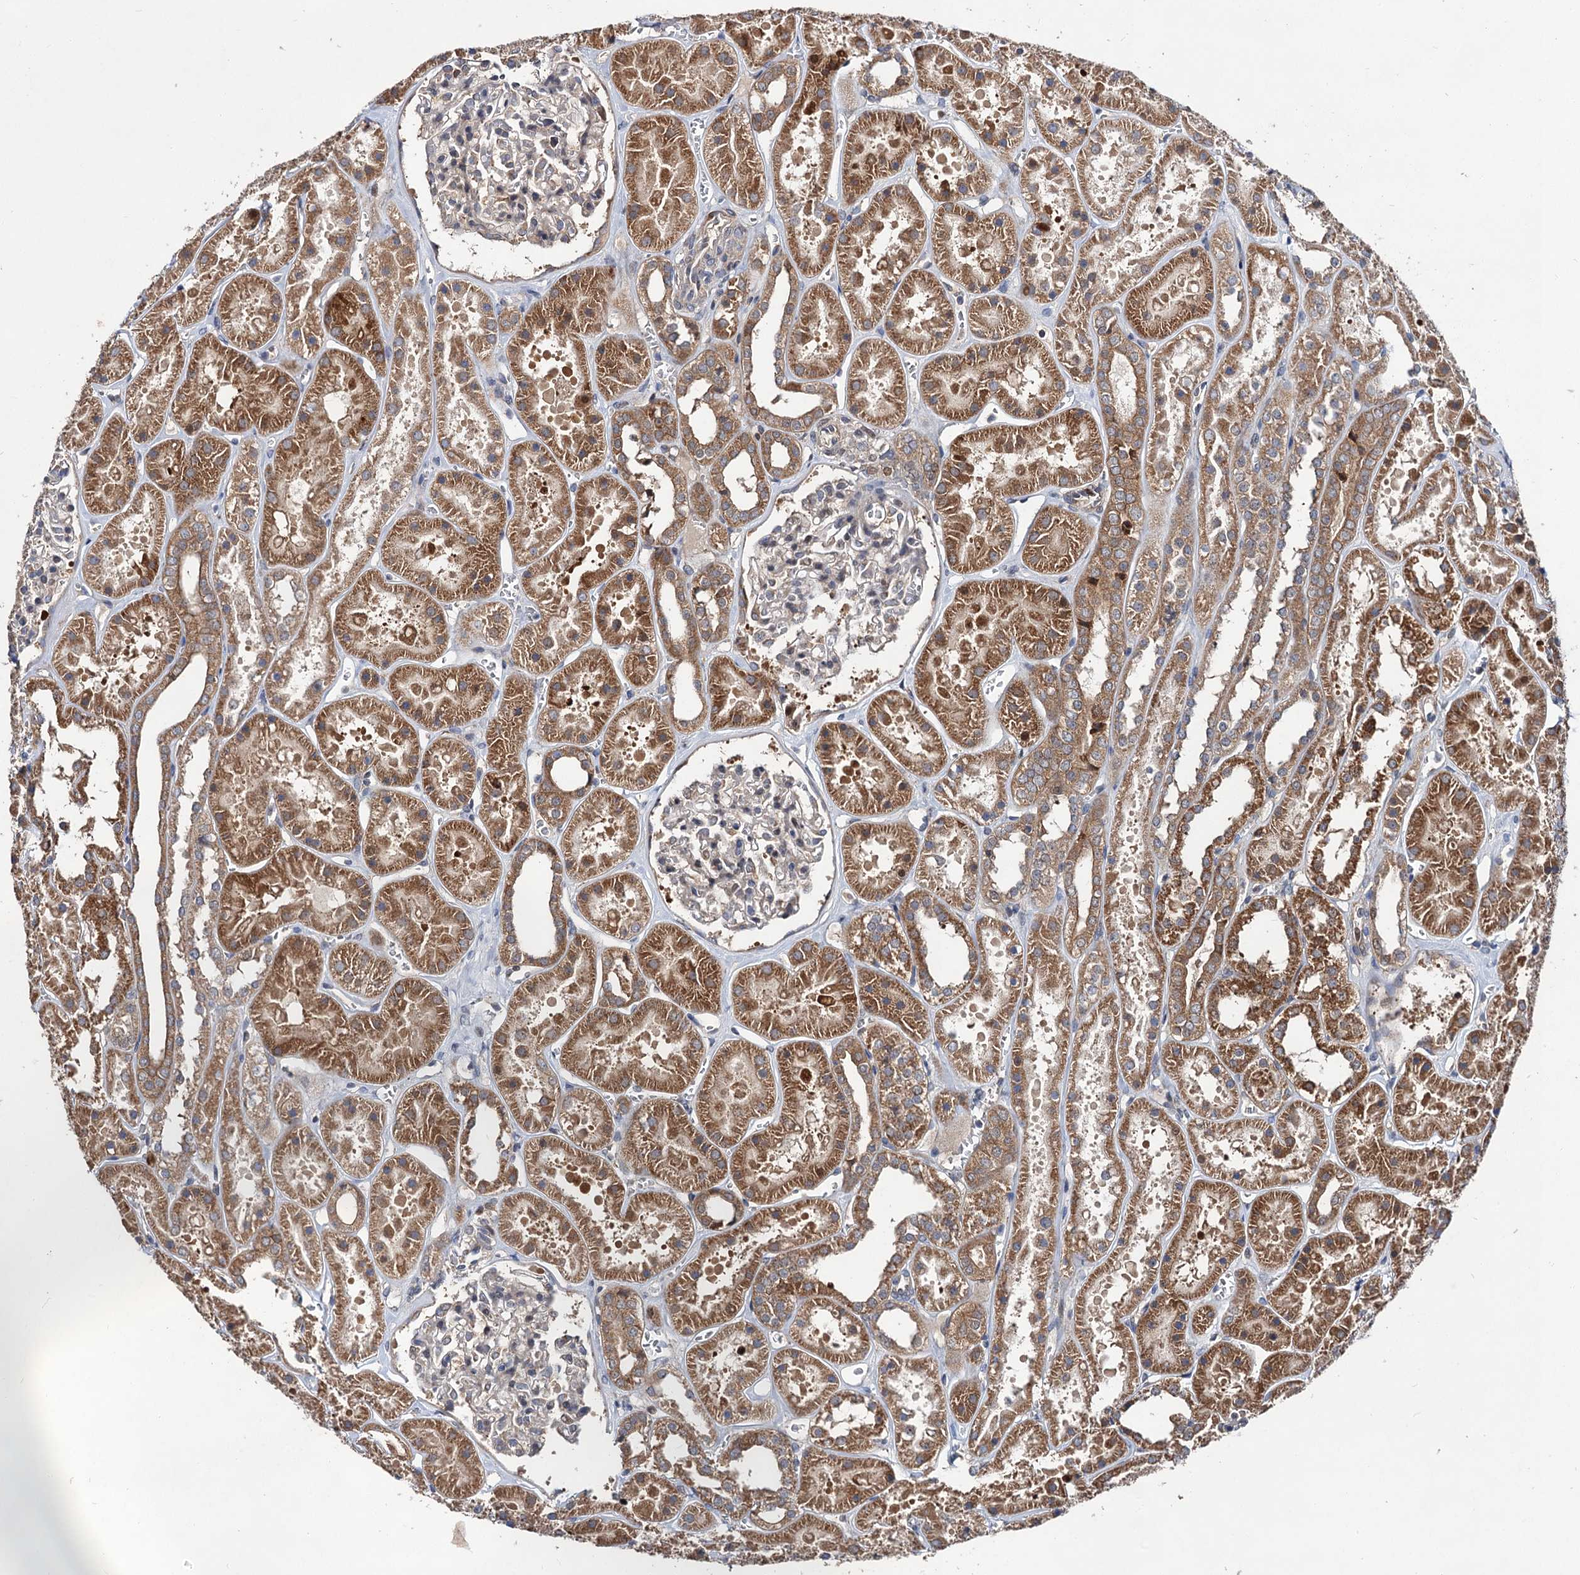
{"staining": {"intensity": "weak", "quantity": "25%-75%", "location": "cytoplasmic/membranous"}, "tissue": "kidney", "cell_type": "Cells in glomeruli", "image_type": "normal", "snomed": [{"axis": "morphology", "description": "Normal tissue, NOS"}, {"axis": "topography", "description": "Kidney"}], "caption": "An immunohistochemistry (IHC) micrograph of unremarkable tissue is shown. Protein staining in brown shows weak cytoplasmic/membranous positivity in kidney within cells in glomeruli.", "gene": "NAA25", "patient": {"sex": "female", "age": 41}}